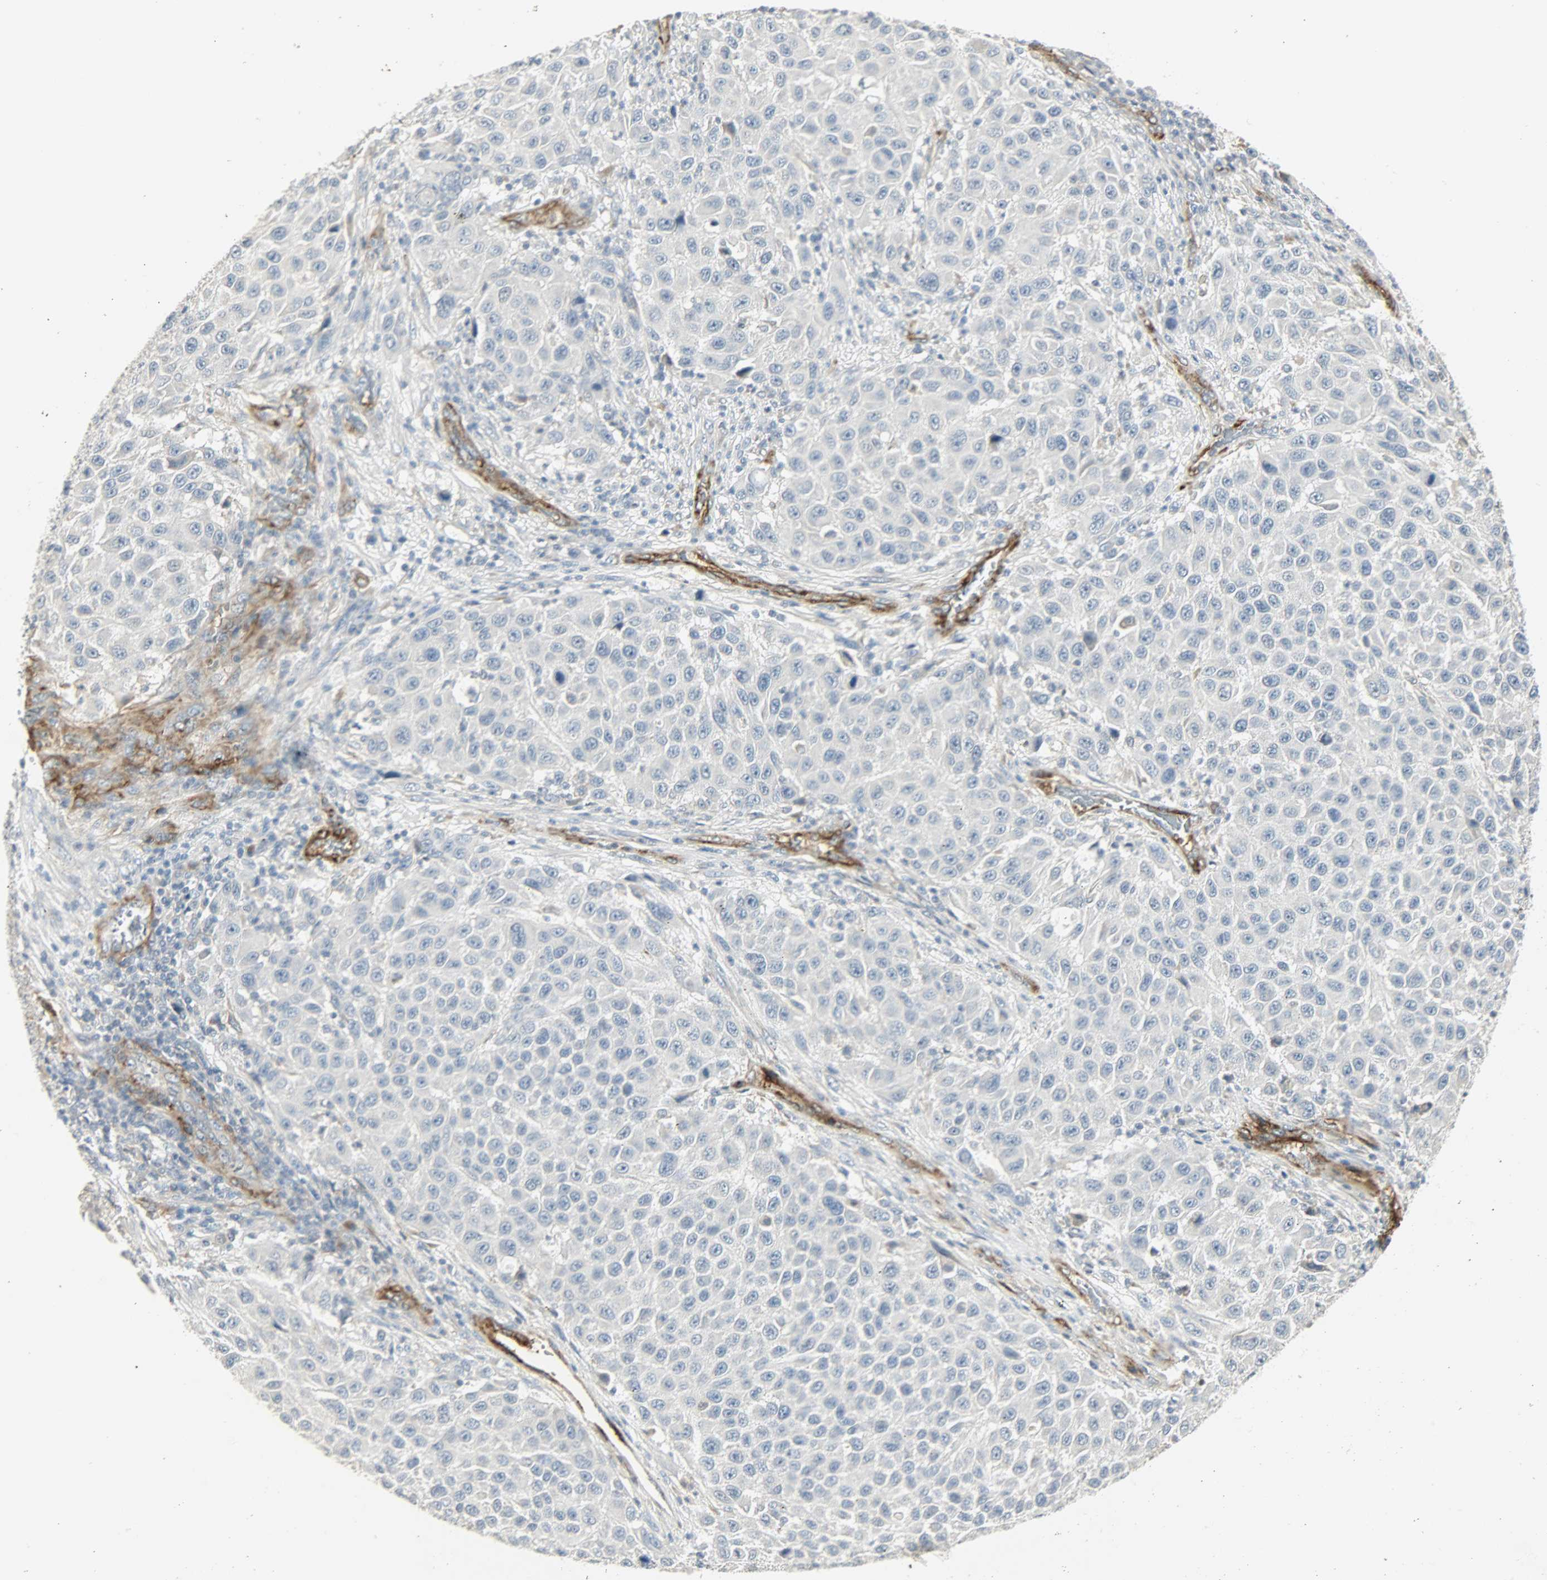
{"staining": {"intensity": "negative", "quantity": "none", "location": "none"}, "tissue": "melanoma", "cell_type": "Tumor cells", "image_type": "cancer", "snomed": [{"axis": "morphology", "description": "Malignant melanoma, Metastatic site"}, {"axis": "topography", "description": "Lymph node"}], "caption": "A high-resolution photomicrograph shows immunohistochemistry (IHC) staining of malignant melanoma (metastatic site), which reveals no significant positivity in tumor cells. Nuclei are stained in blue.", "gene": "ENPEP", "patient": {"sex": "male", "age": 61}}